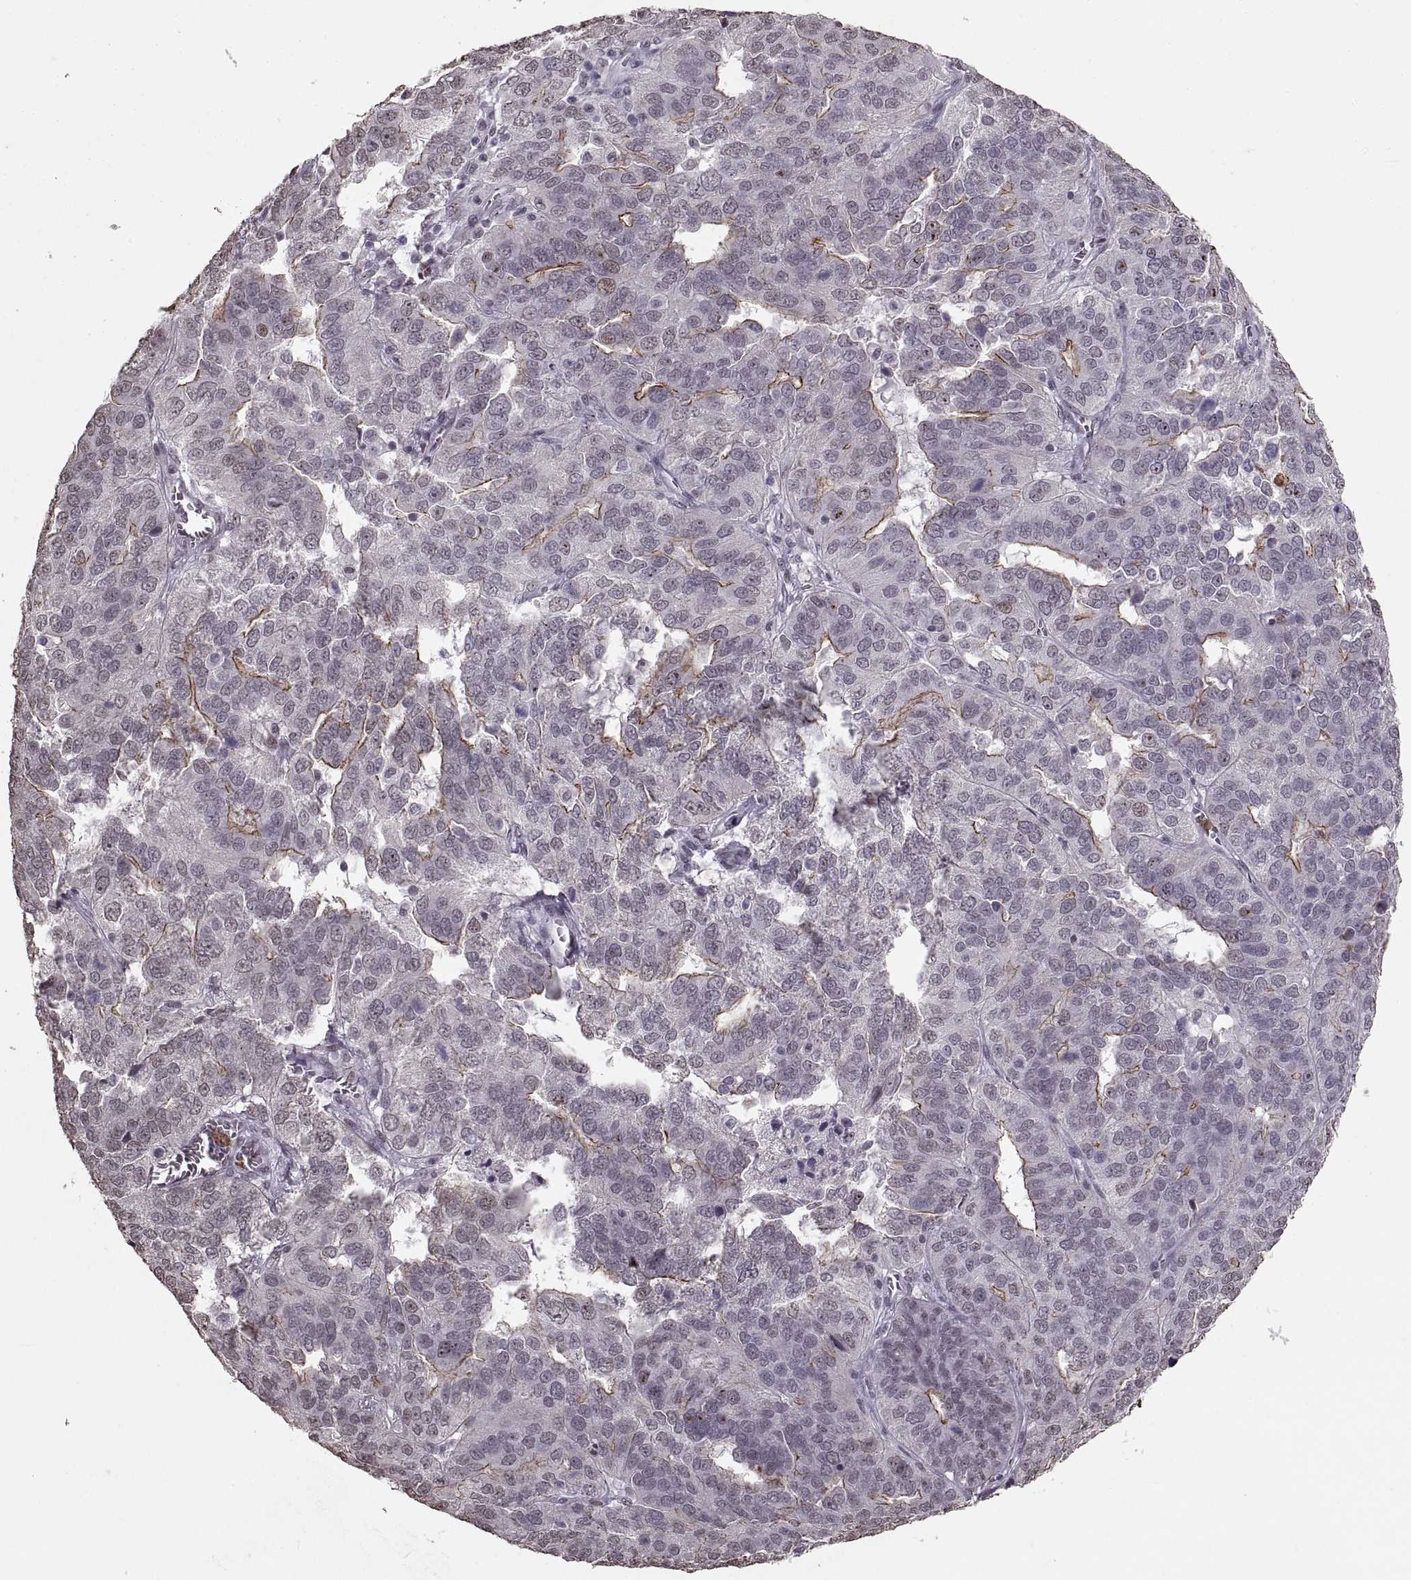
{"staining": {"intensity": "moderate", "quantity": "25%-75%", "location": "cytoplasmic/membranous"}, "tissue": "ovarian cancer", "cell_type": "Tumor cells", "image_type": "cancer", "snomed": [{"axis": "morphology", "description": "Carcinoma, endometroid"}, {"axis": "topography", "description": "Soft tissue"}, {"axis": "topography", "description": "Ovary"}], "caption": "Ovarian endometroid carcinoma was stained to show a protein in brown. There is medium levels of moderate cytoplasmic/membranous staining in about 25%-75% of tumor cells. The protein of interest is stained brown, and the nuclei are stained in blue (DAB IHC with brightfield microscopy, high magnification).", "gene": "PALS1", "patient": {"sex": "female", "age": 52}}